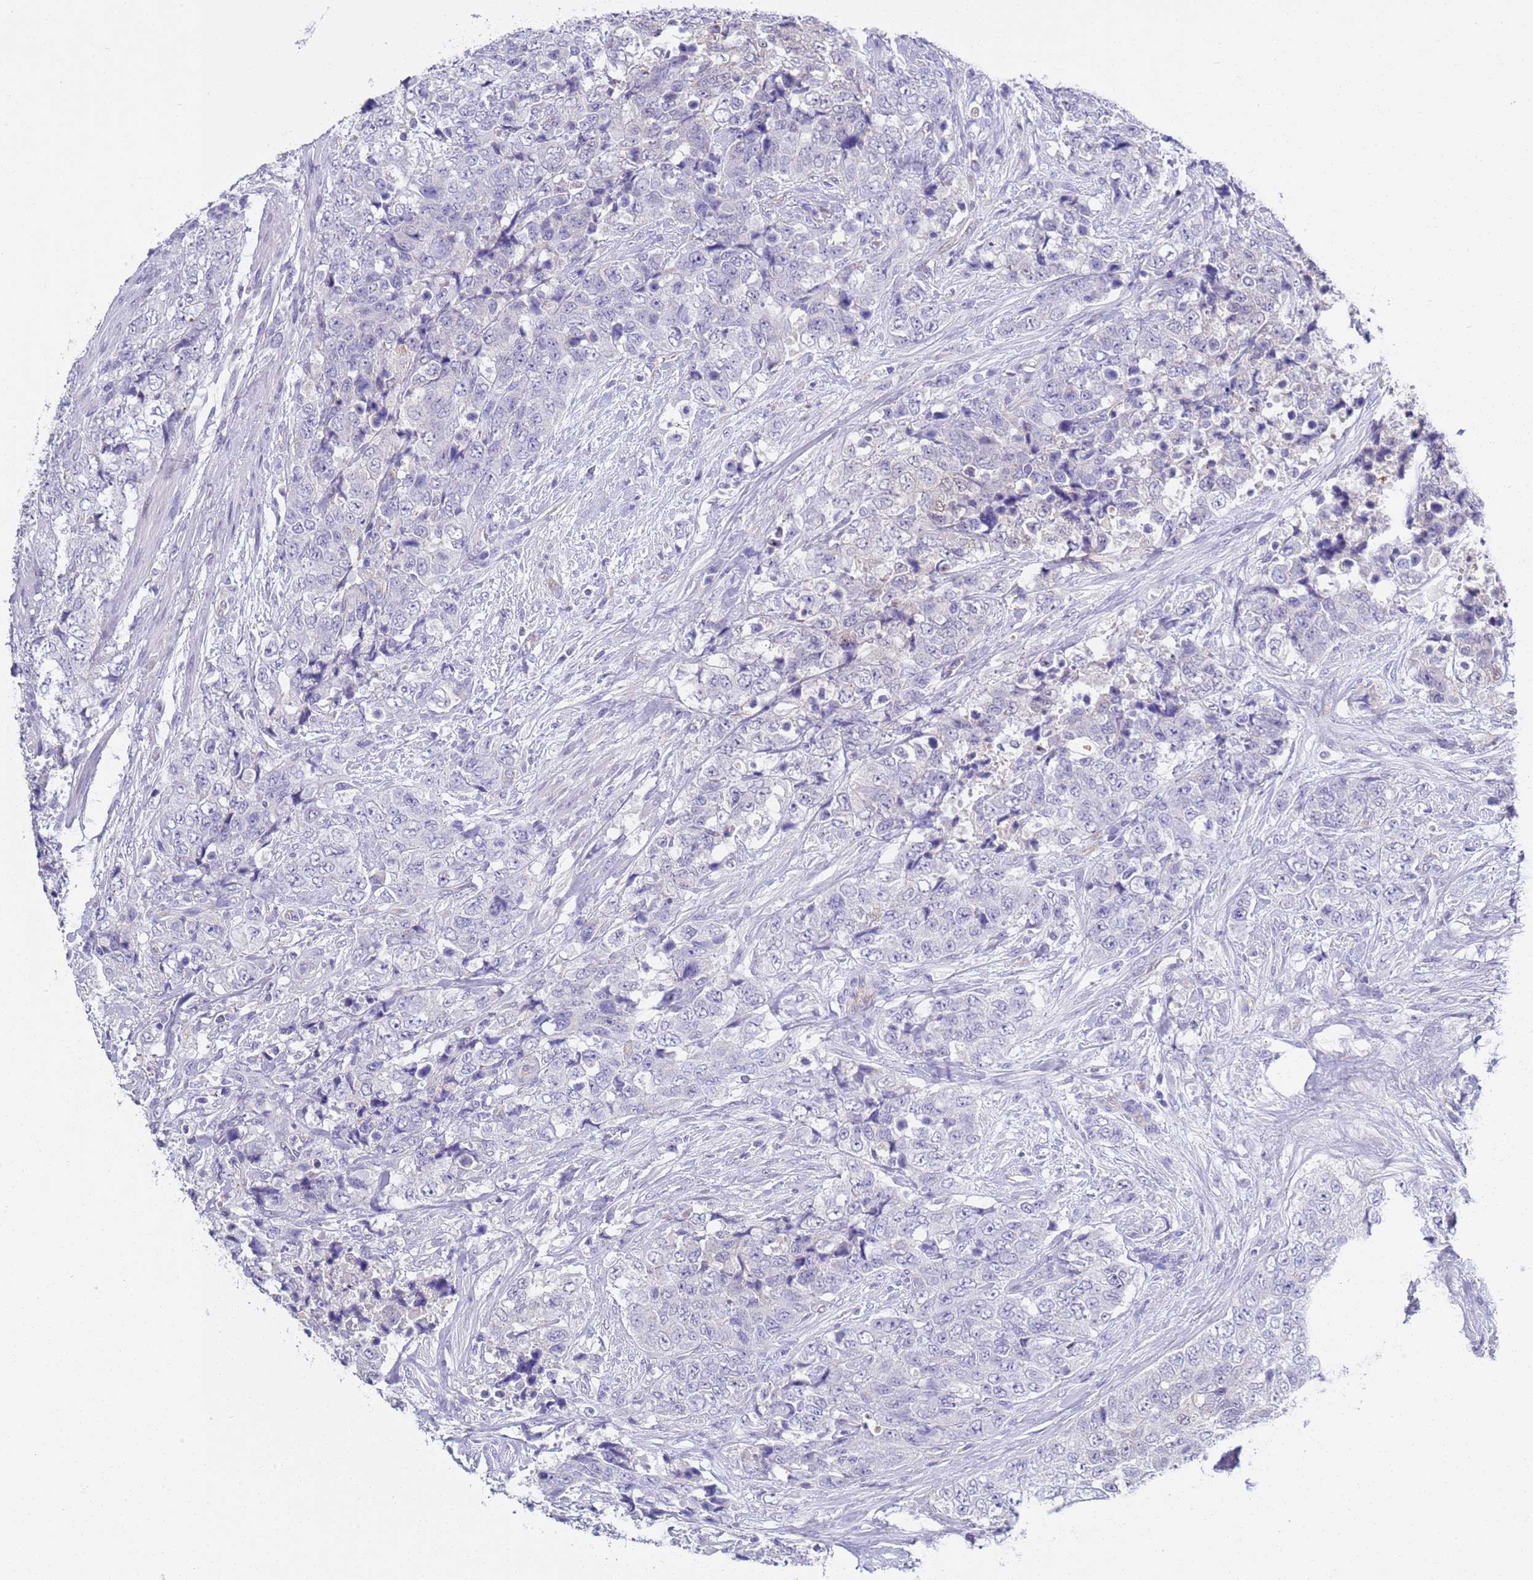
{"staining": {"intensity": "negative", "quantity": "none", "location": "none"}, "tissue": "urothelial cancer", "cell_type": "Tumor cells", "image_type": "cancer", "snomed": [{"axis": "morphology", "description": "Urothelial carcinoma, High grade"}, {"axis": "topography", "description": "Urinary bladder"}], "caption": "This is an immunohistochemistry (IHC) photomicrograph of urothelial cancer. There is no expression in tumor cells.", "gene": "BRMS1L", "patient": {"sex": "female", "age": 78}}